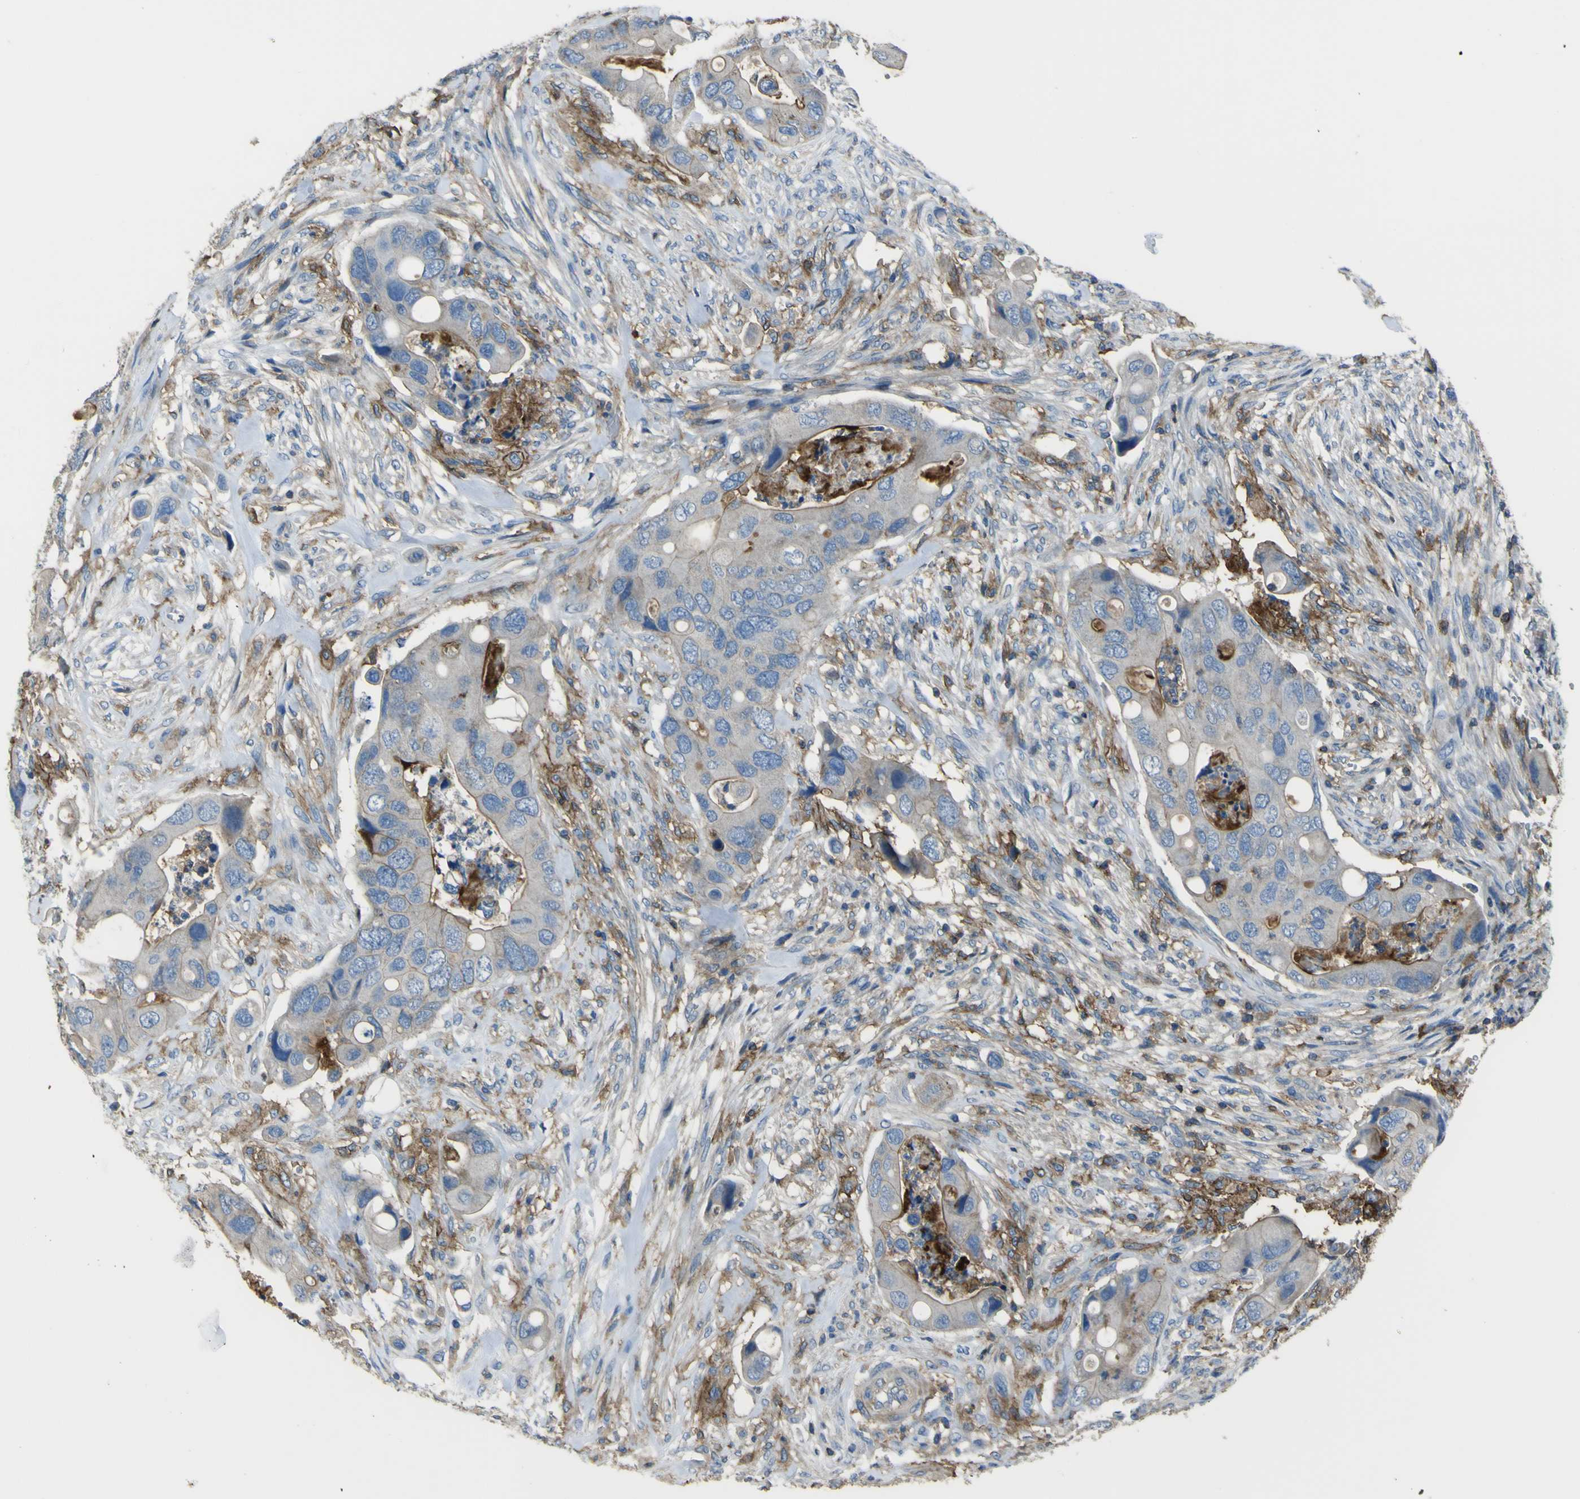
{"staining": {"intensity": "weak", "quantity": "<25%", "location": "cytoplasmic/membranous"}, "tissue": "colorectal cancer", "cell_type": "Tumor cells", "image_type": "cancer", "snomed": [{"axis": "morphology", "description": "Adenocarcinoma, NOS"}, {"axis": "topography", "description": "Rectum"}], "caption": "Histopathology image shows no protein positivity in tumor cells of adenocarcinoma (colorectal) tissue.", "gene": "LAIR1", "patient": {"sex": "female", "age": 57}}